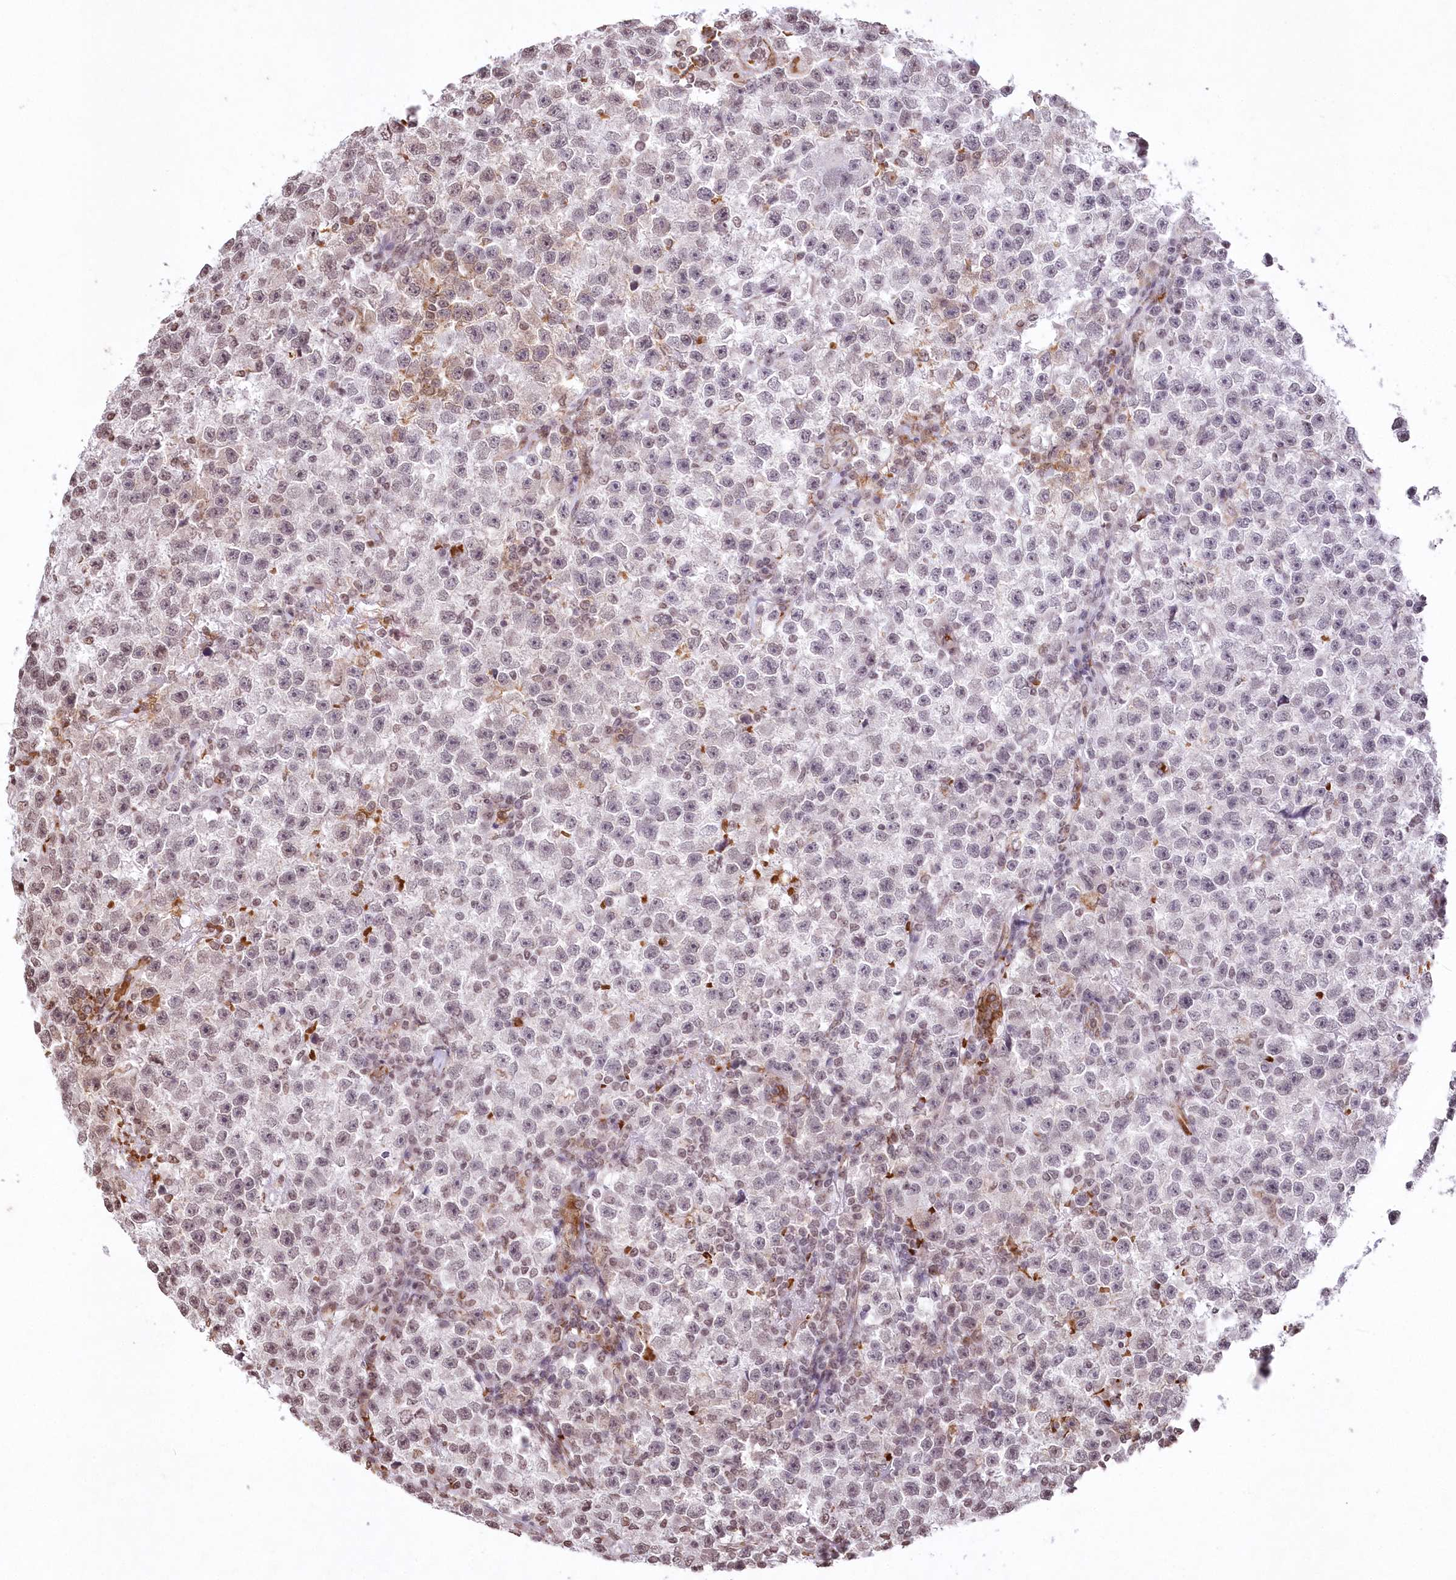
{"staining": {"intensity": "negative", "quantity": "none", "location": "none"}, "tissue": "testis cancer", "cell_type": "Tumor cells", "image_type": "cancer", "snomed": [{"axis": "morphology", "description": "Seminoma, NOS"}, {"axis": "topography", "description": "Testis"}], "caption": "Tumor cells show no significant protein staining in testis cancer. (Stains: DAB immunohistochemistry (IHC) with hematoxylin counter stain, Microscopy: brightfield microscopy at high magnification).", "gene": "RBM27", "patient": {"sex": "male", "age": 22}}